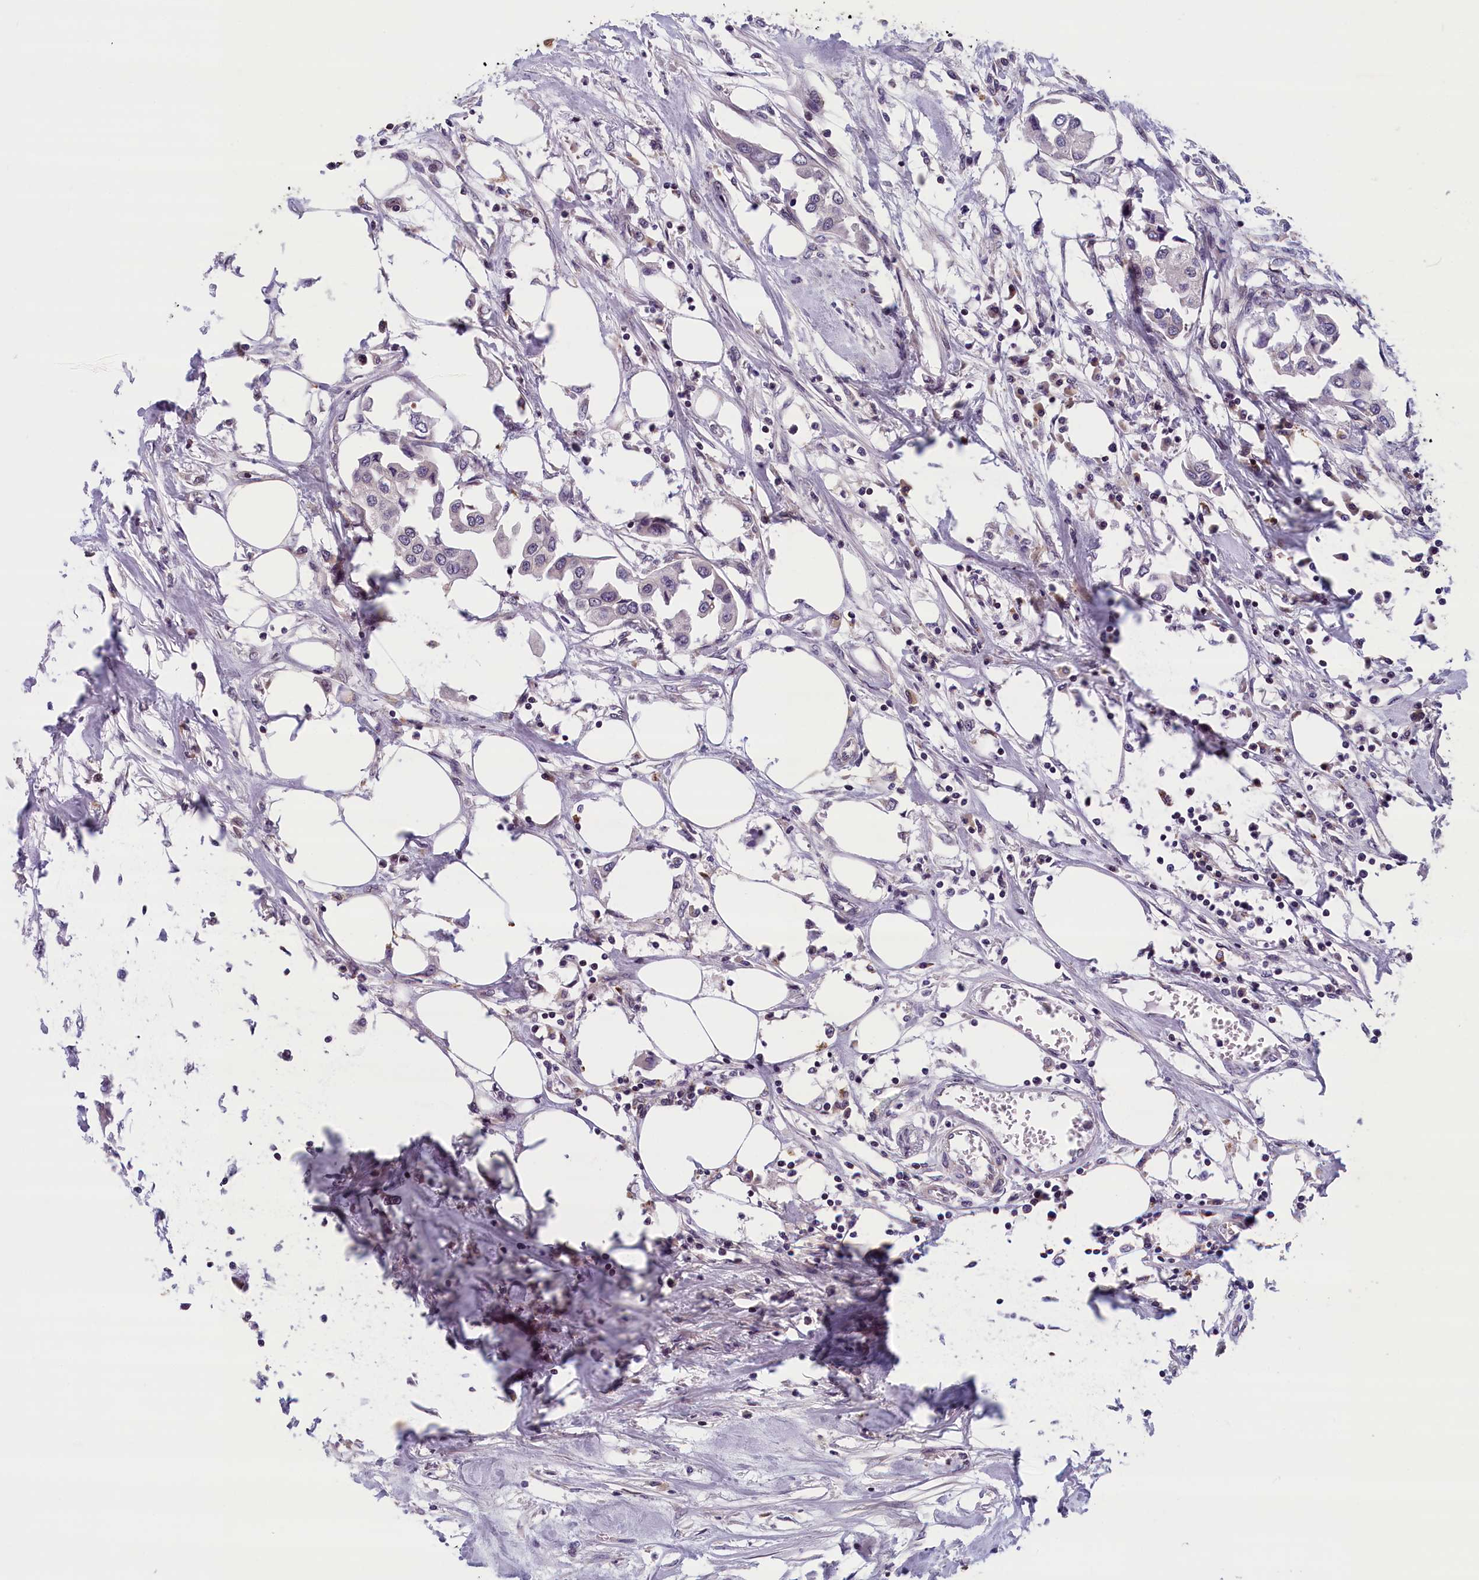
{"staining": {"intensity": "negative", "quantity": "none", "location": "none"}, "tissue": "urothelial cancer", "cell_type": "Tumor cells", "image_type": "cancer", "snomed": [{"axis": "morphology", "description": "Urothelial carcinoma, High grade"}, {"axis": "topography", "description": "Urinary bladder"}], "caption": "Tumor cells are negative for protein expression in human urothelial cancer.", "gene": "KCNK6", "patient": {"sex": "male", "age": 64}}